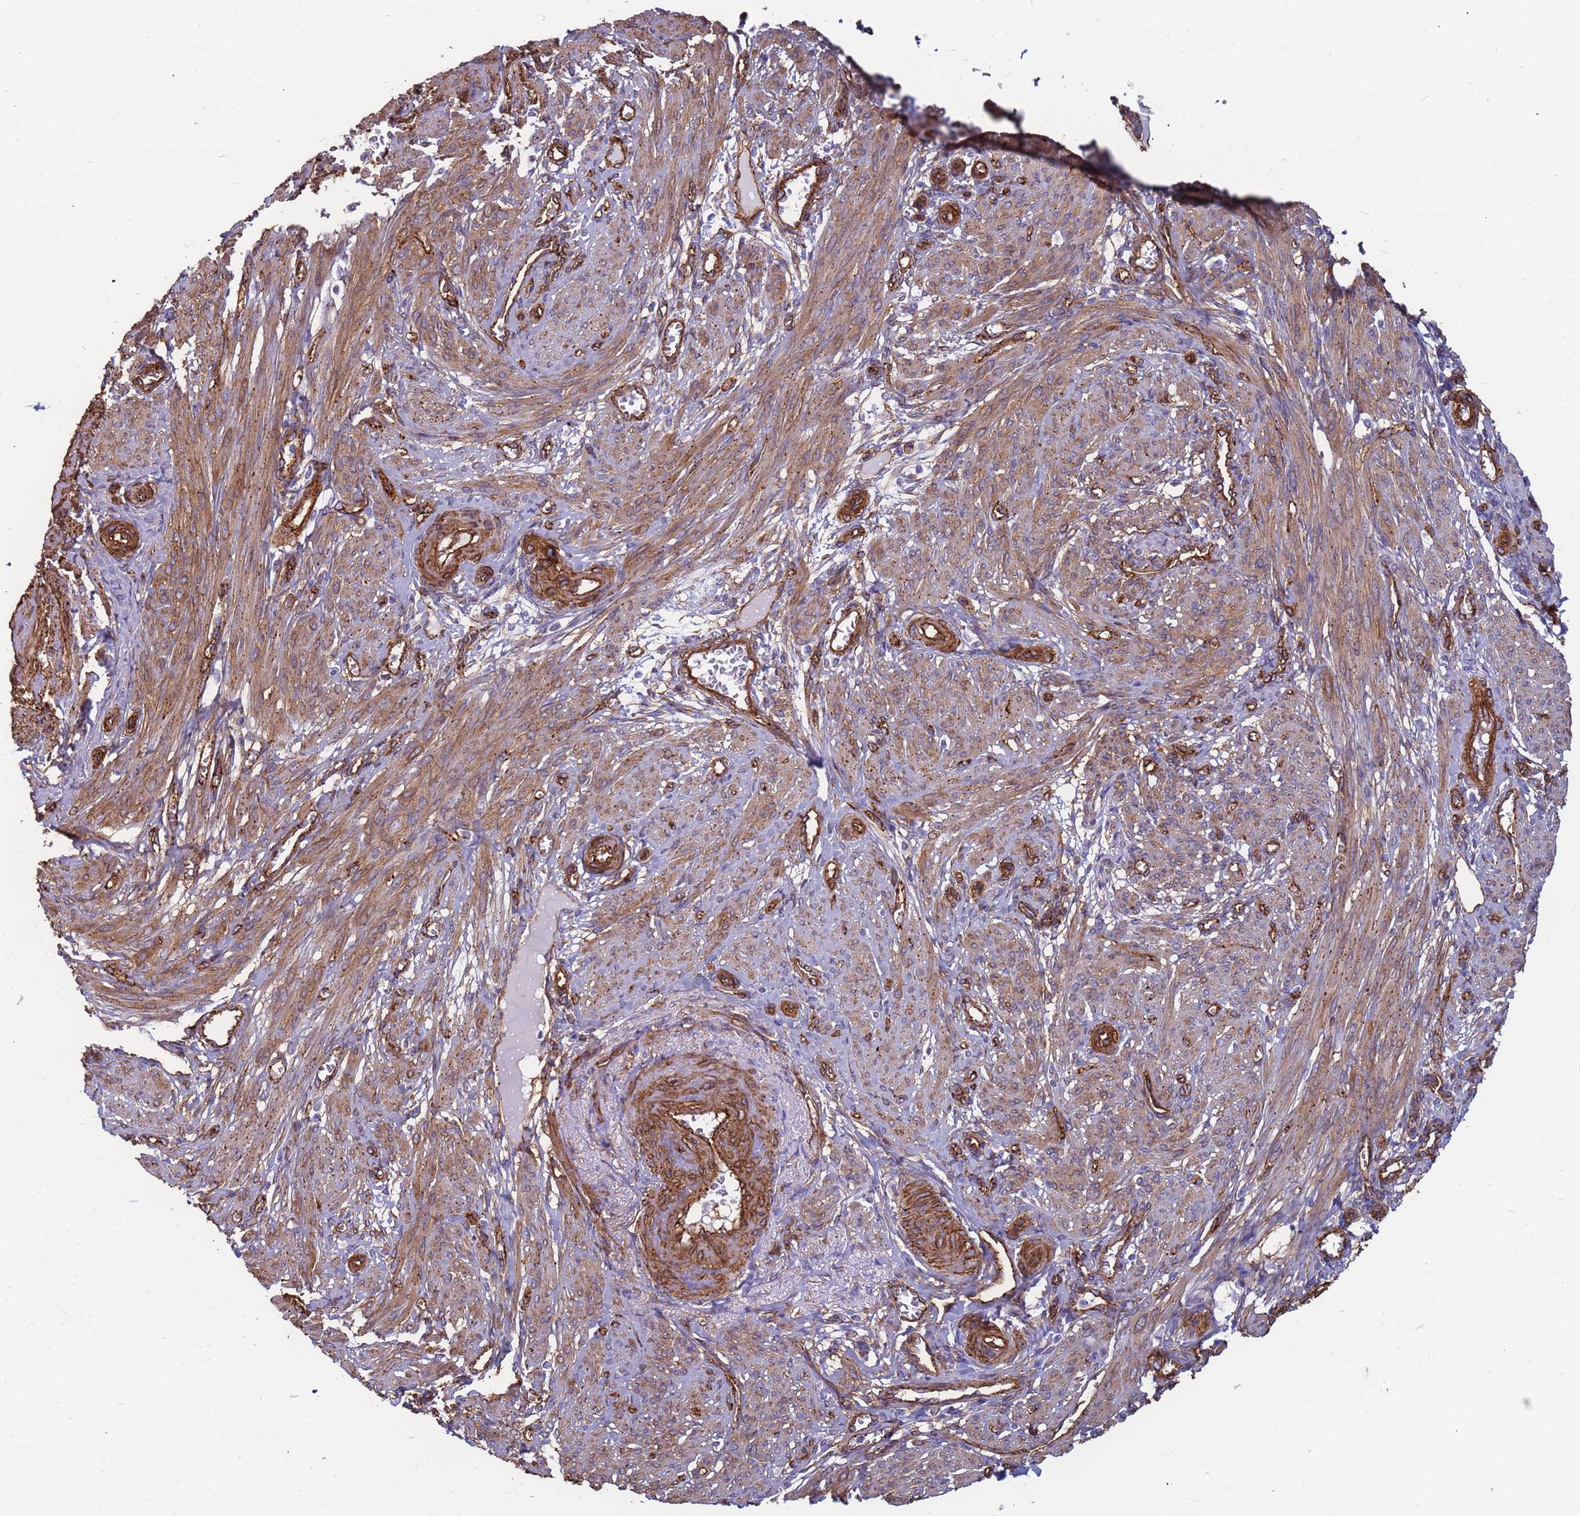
{"staining": {"intensity": "moderate", "quantity": ">75%", "location": "cytoplasmic/membranous"}, "tissue": "smooth muscle", "cell_type": "Smooth muscle cells", "image_type": "normal", "snomed": [{"axis": "morphology", "description": "Normal tissue, NOS"}, {"axis": "topography", "description": "Smooth muscle"}], "caption": "Immunohistochemistry micrograph of benign human smooth muscle stained for a protein (brown), which shows medium levels of moderate cytoplasmic/membranous expression in approximately >75% of smooth muscle cells.", "gene": "EHD2", "patient": {"sex": "female", "age": 39}}